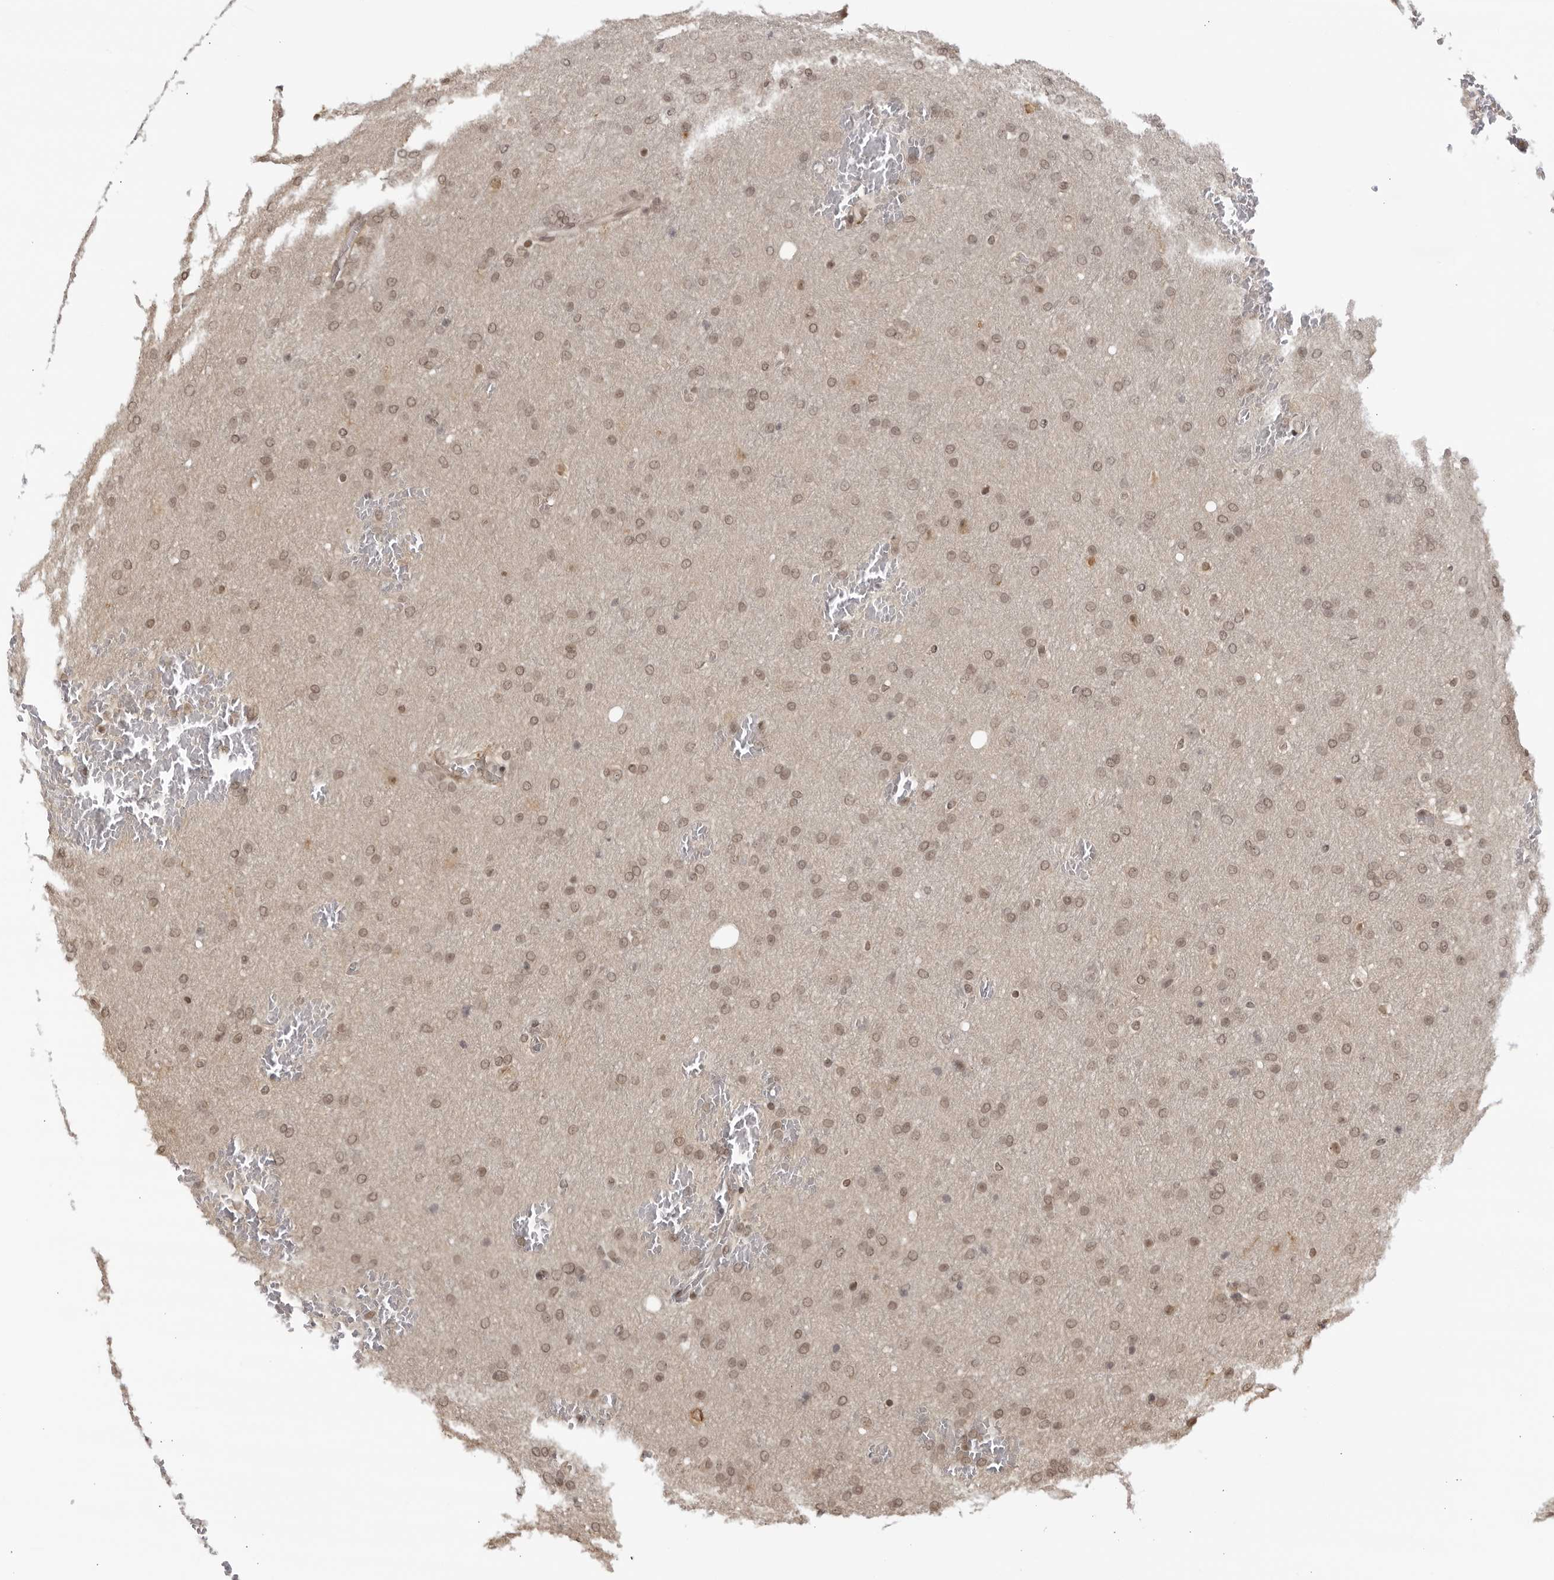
{"staining": {"intensity": "weak", "quantity": ">75%", "location": "nuclear"}, "tissue": "glioma", "cell_type": "Tumor cells", "image_type": "cancer", "snomed": [{"axis": "morphology", "description": "Glioma, malignant, Low grade"}, {"axis": "topography", "description": "Brain"}], "caption": "Weak nuclear protein expression is appreciated in approximately >75% of tumor cells in malignant low-grade glioma.", "gene": "RASGEF1C", "patient": {"sex": "female", "age": 37}}